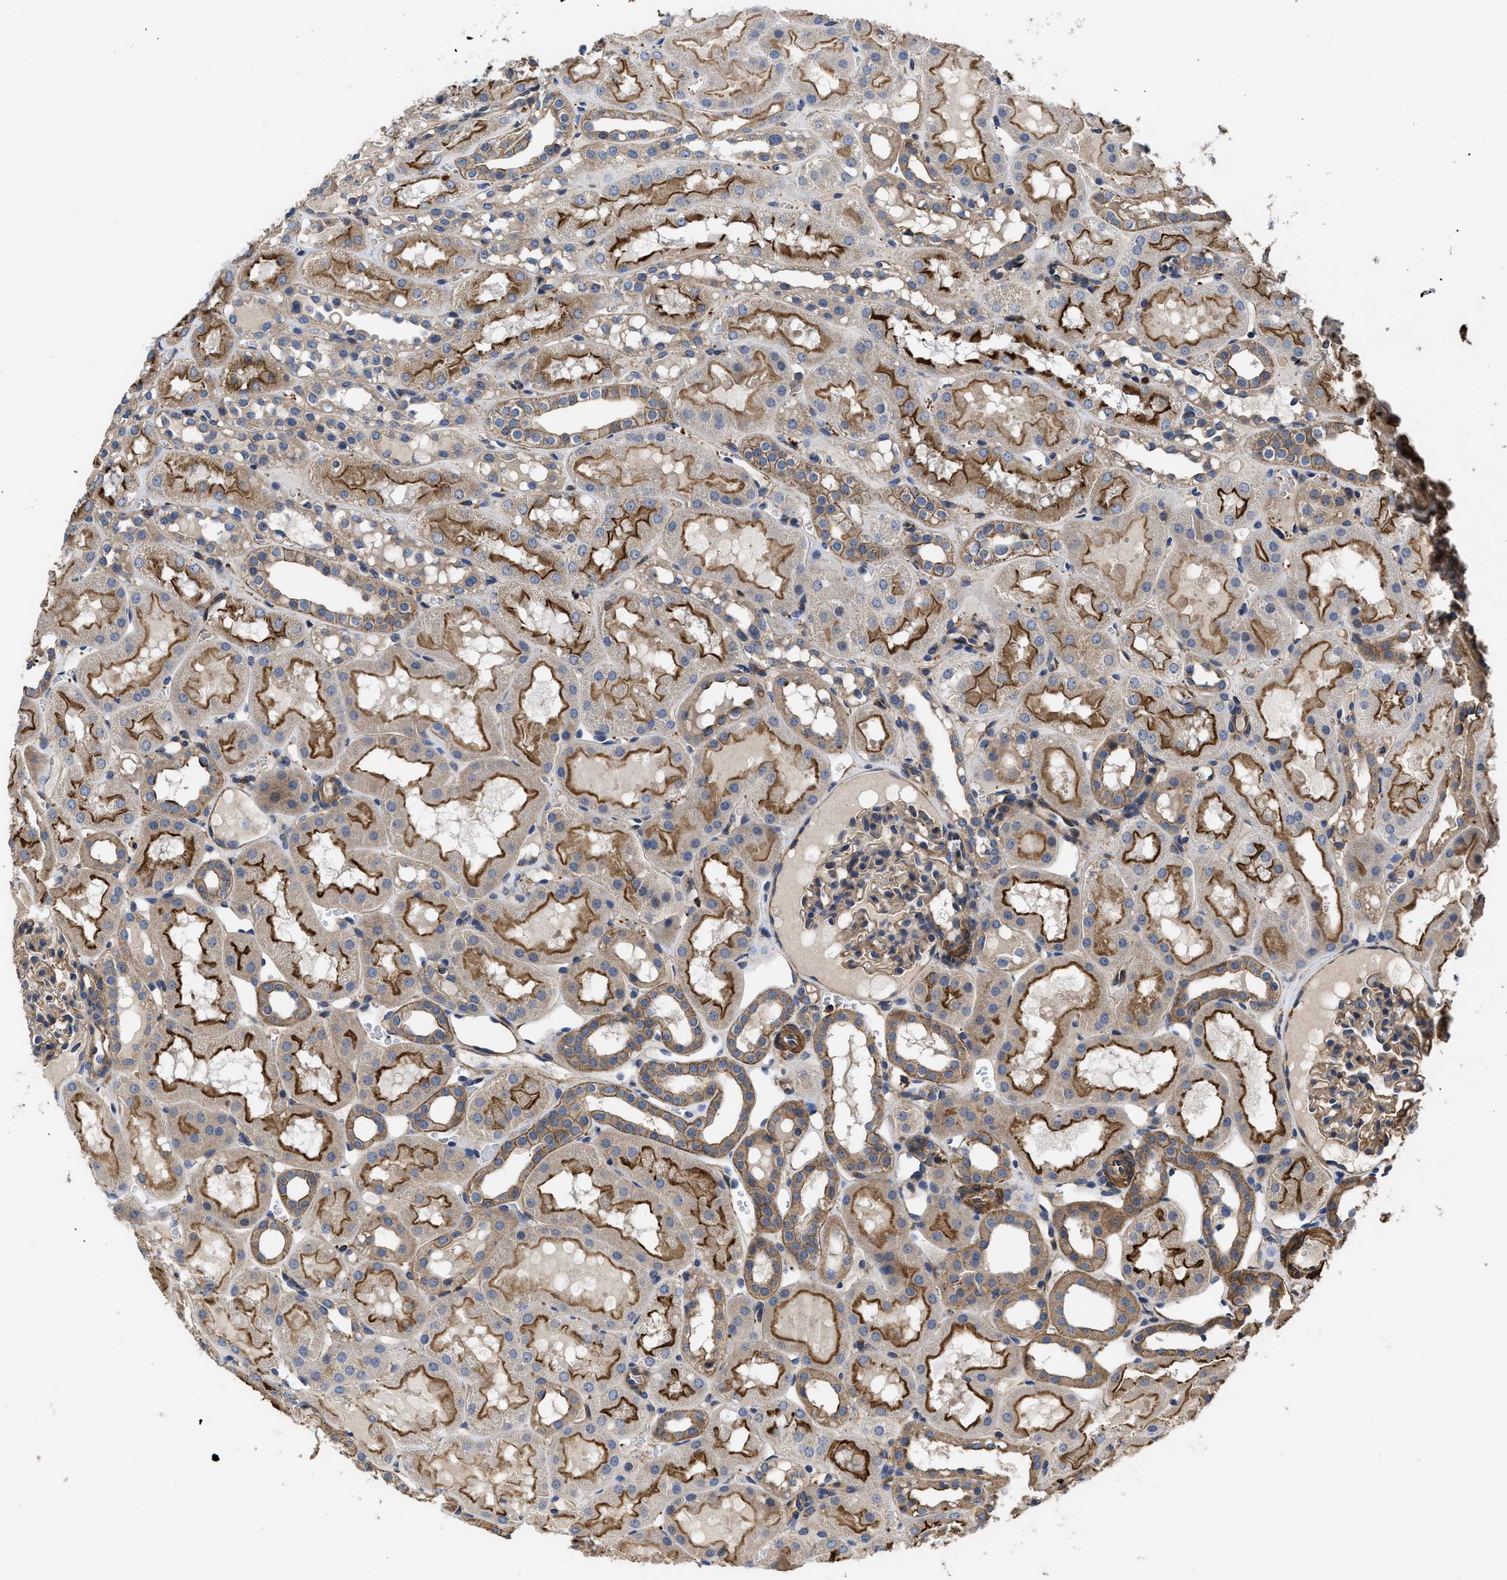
{"staining": {"intensity": "weak", "quantity": ">75%", "location": "cytoplasmic/membranous"}, "tissue": "kidney", "cell_type": "Cells in glomeruli", "image_type": "normal", "snomed": [{"axis": "morphology", "description": "Normal tissue, NOS"}, {"axis": "topography", "description": "Kidney"}, {"axis": "topography", "description": "Urinary bladder"}], "caption": "Immunohistochemistry (DAB (3,3'-diaminobenzidine)) staining of unremarkable kidney demonstrates weak cytoplasmic/membranous protein expression in about >75% of cells in glomeruli. (brown staining indicates protein expression, while blue staining denotes nuclei).", "gene": "SCUBE2", "patient": {"sex": "male", "age": 16}}